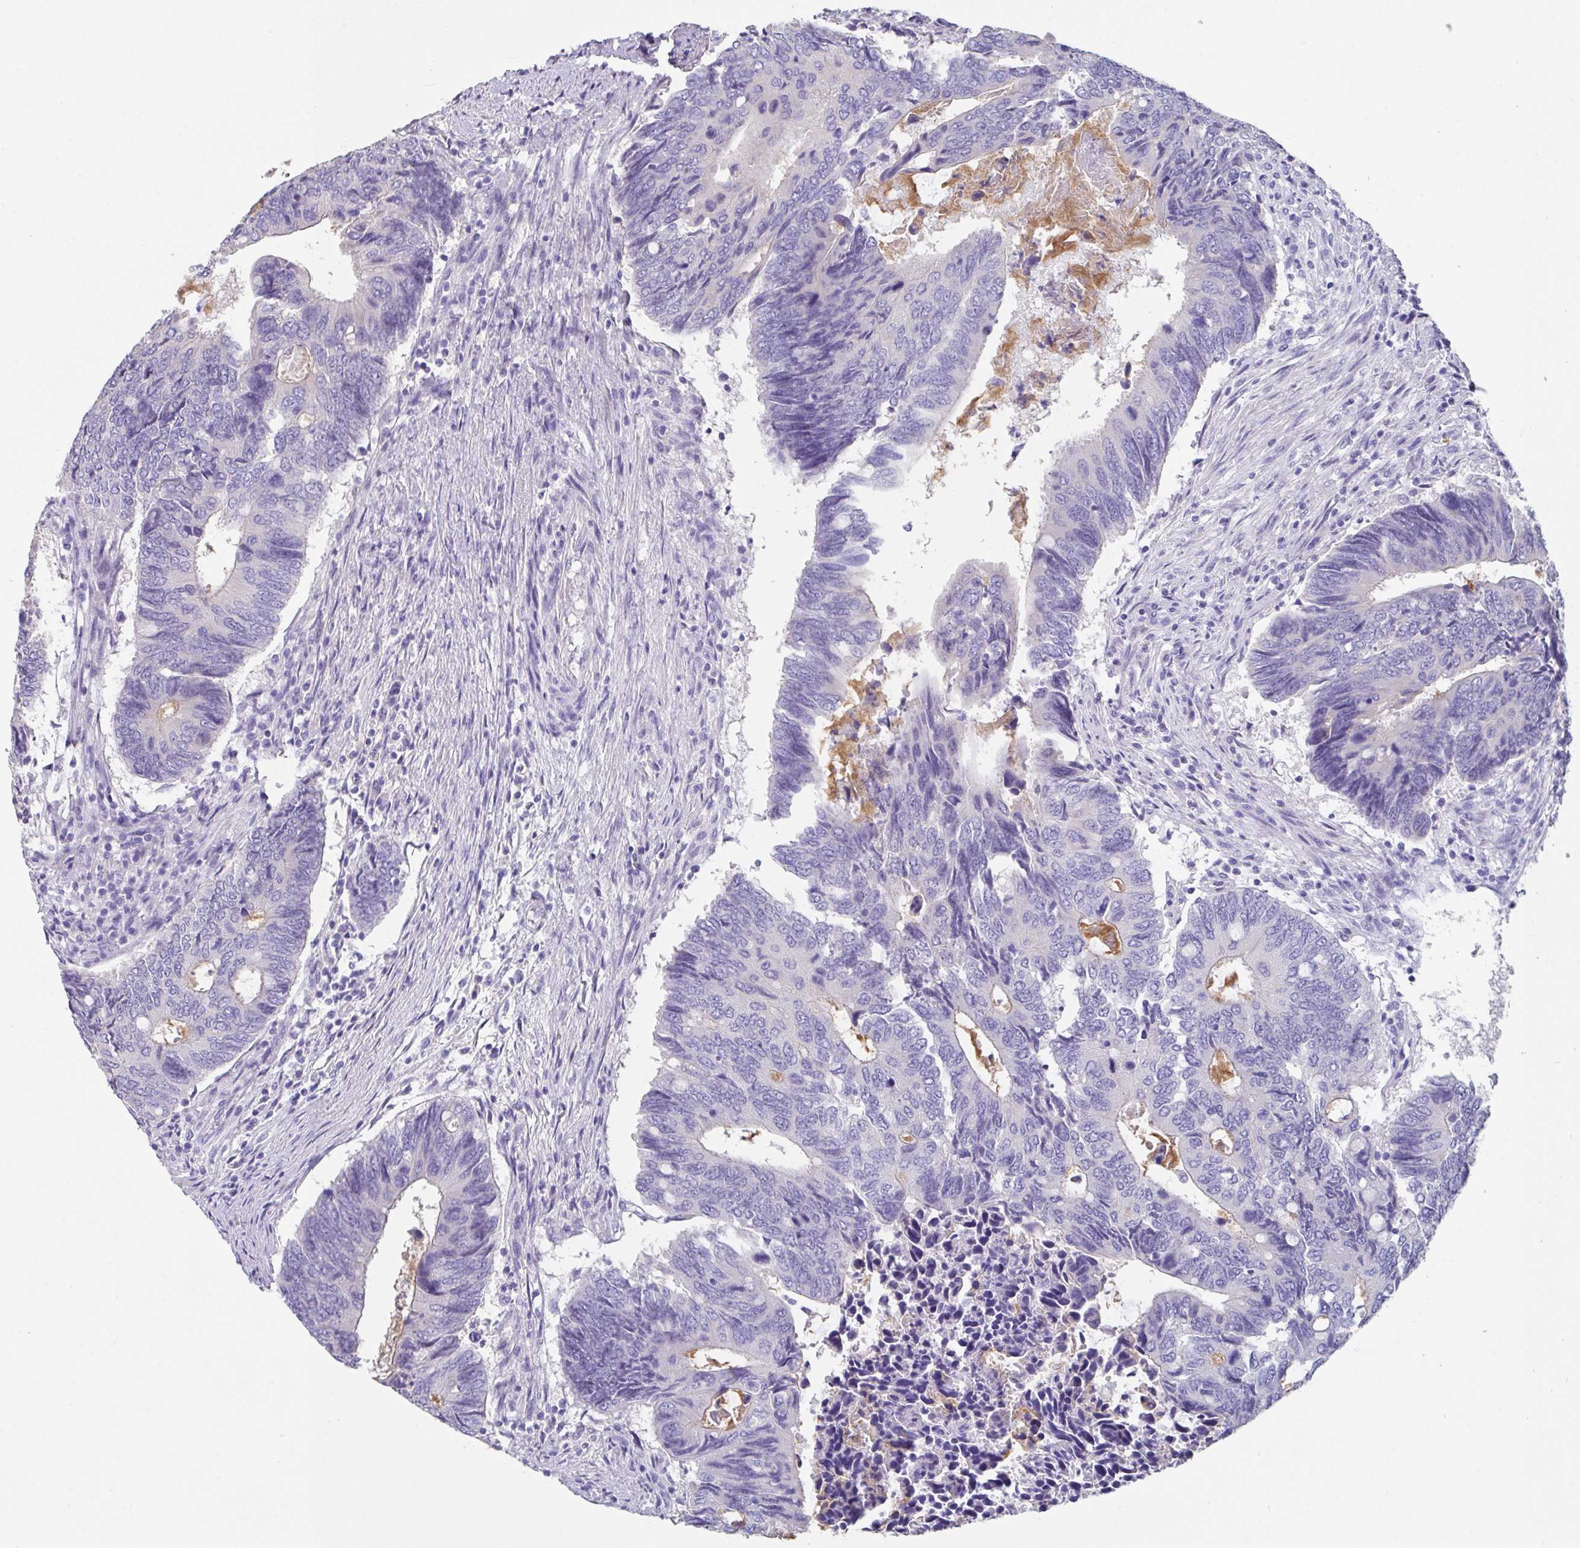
{"staining": {"intensity": "negative", "quantity": "none", "location": "none"}, "tissue": "colorectal cancer", "cell_type": "Tumor cells", "image_type": "cancer", "snomed": [{"axis": "morphology", "description": "Adenocarcinoma, NOS"}, {"axis": "topography", "description": "Colon"}], "caption": "Tumor cells are negative for brown protein staining in adenocarcinoma (colorectal).", "gene": "SLC44A4", "patient": {"sex": "male", "age": 87}}